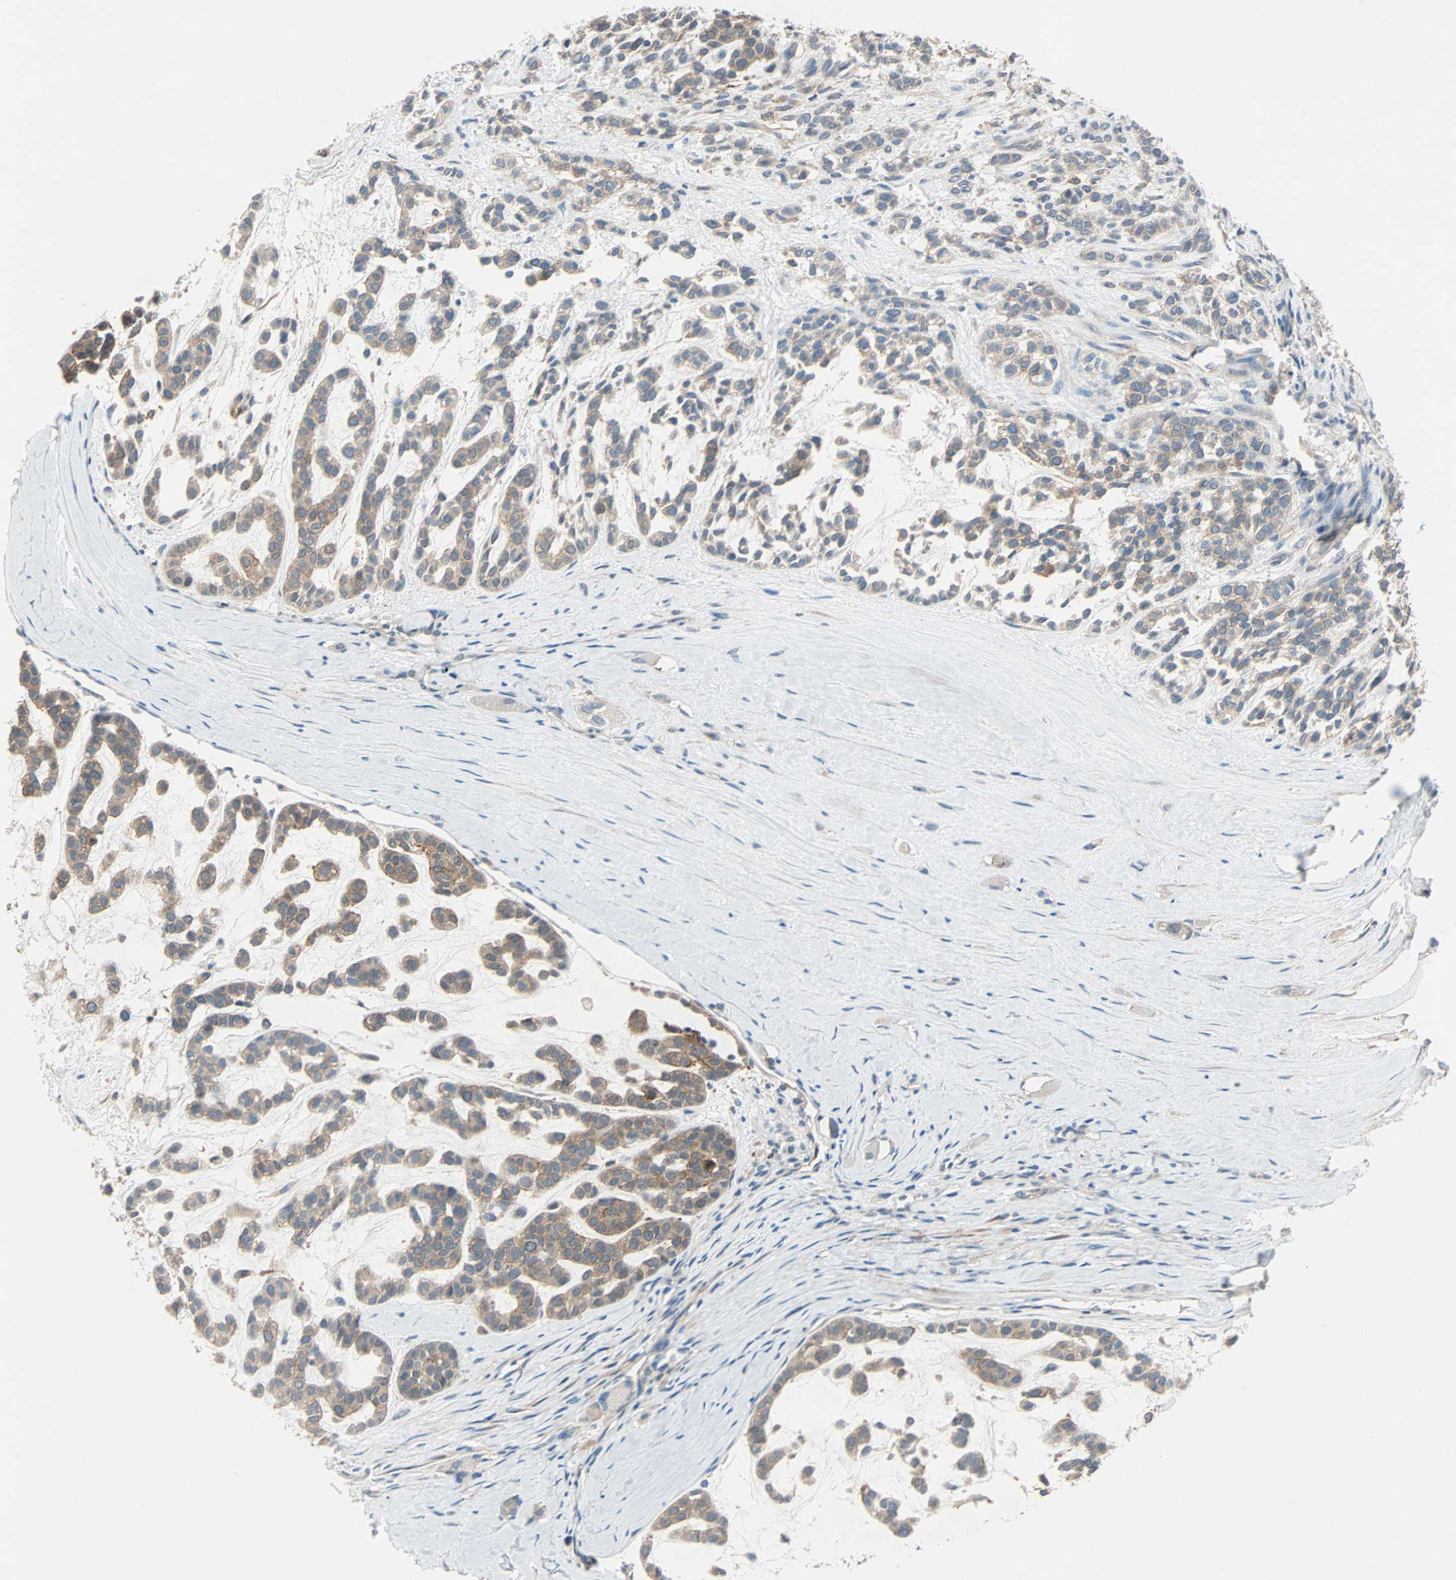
{"staining": {"intensity": "moderate", "quantity": ">75%", "location": "cytoplasmic/membranous"}, "tissue": "head and neck cancer", "cell_type": "Tumor cells", "image_type": "cancer", "snomed": [{"axis": "morphology", "description": "Adenocarcinoma, NOS"}, {"axis": "morphology", "description": "Adenoma, NOS"}, {"axis": "topography", "description": "Head-Neck"}], "caption": "There is medium levels of moderate cytoplasmic/membranous staining in tumor cells of head and neck cancer (adenoma), as demonstrated by immunohistochemical staining (brown color).", "gene": "TNFRSF12A", "patient": {"sex": "female", "age": 55}}